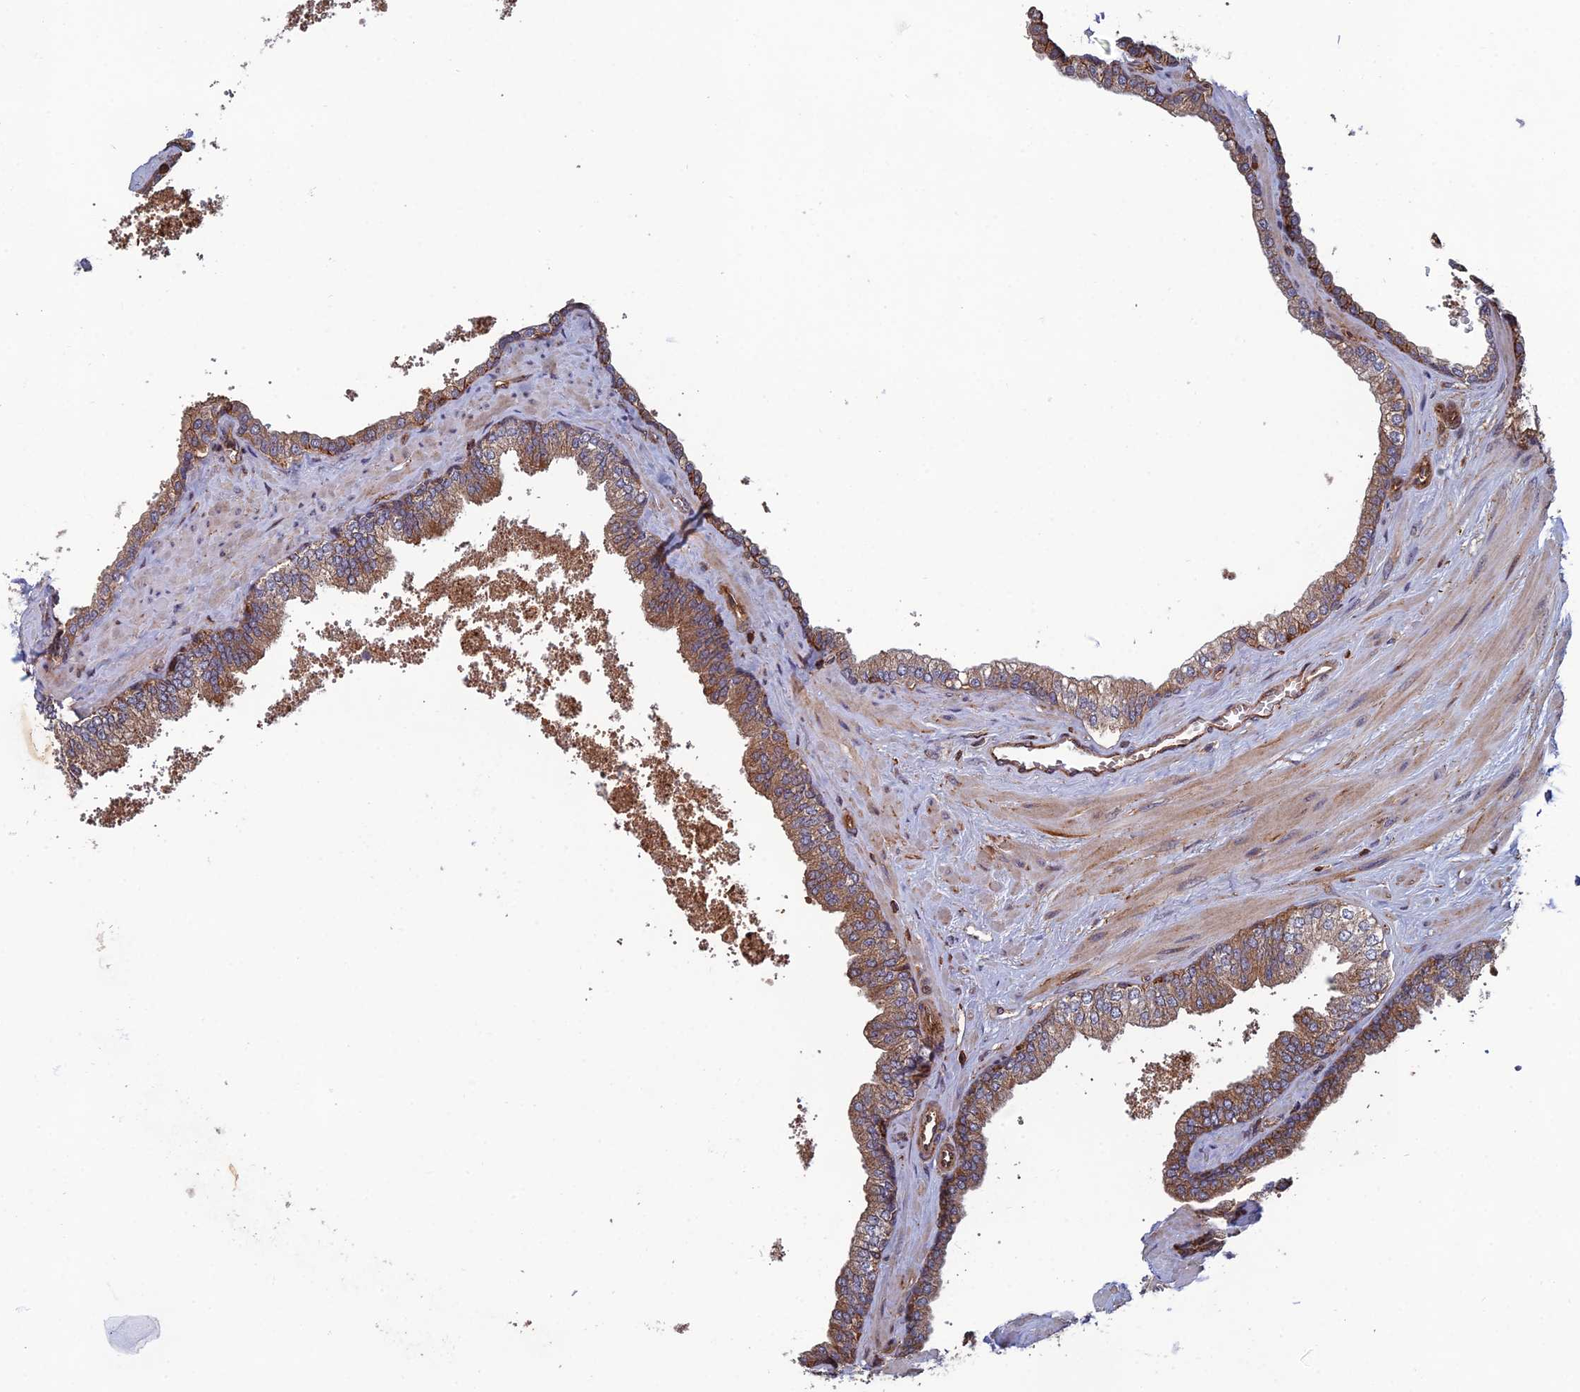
{"staining": {"intensity": "moderate", "quantity": ">75%", "location": "cytoplasmic/membranous"}, "tissue": "prostate", "cell_type": "Glandular cells", "image_type": "normal", "snomed": [{"axis": "morphology", "description": "Normal tissue, NOS"}, {"axis": "topography", "description": "Prostate"}], "caption": "Brown immunohistochemical staining in normal human prostate displays moderate cytoplasmic/membranous positivity in approximately >75% of glandular cells.", "gene": "C15orf62", "patient": {"sex": "male", "age": 60}}